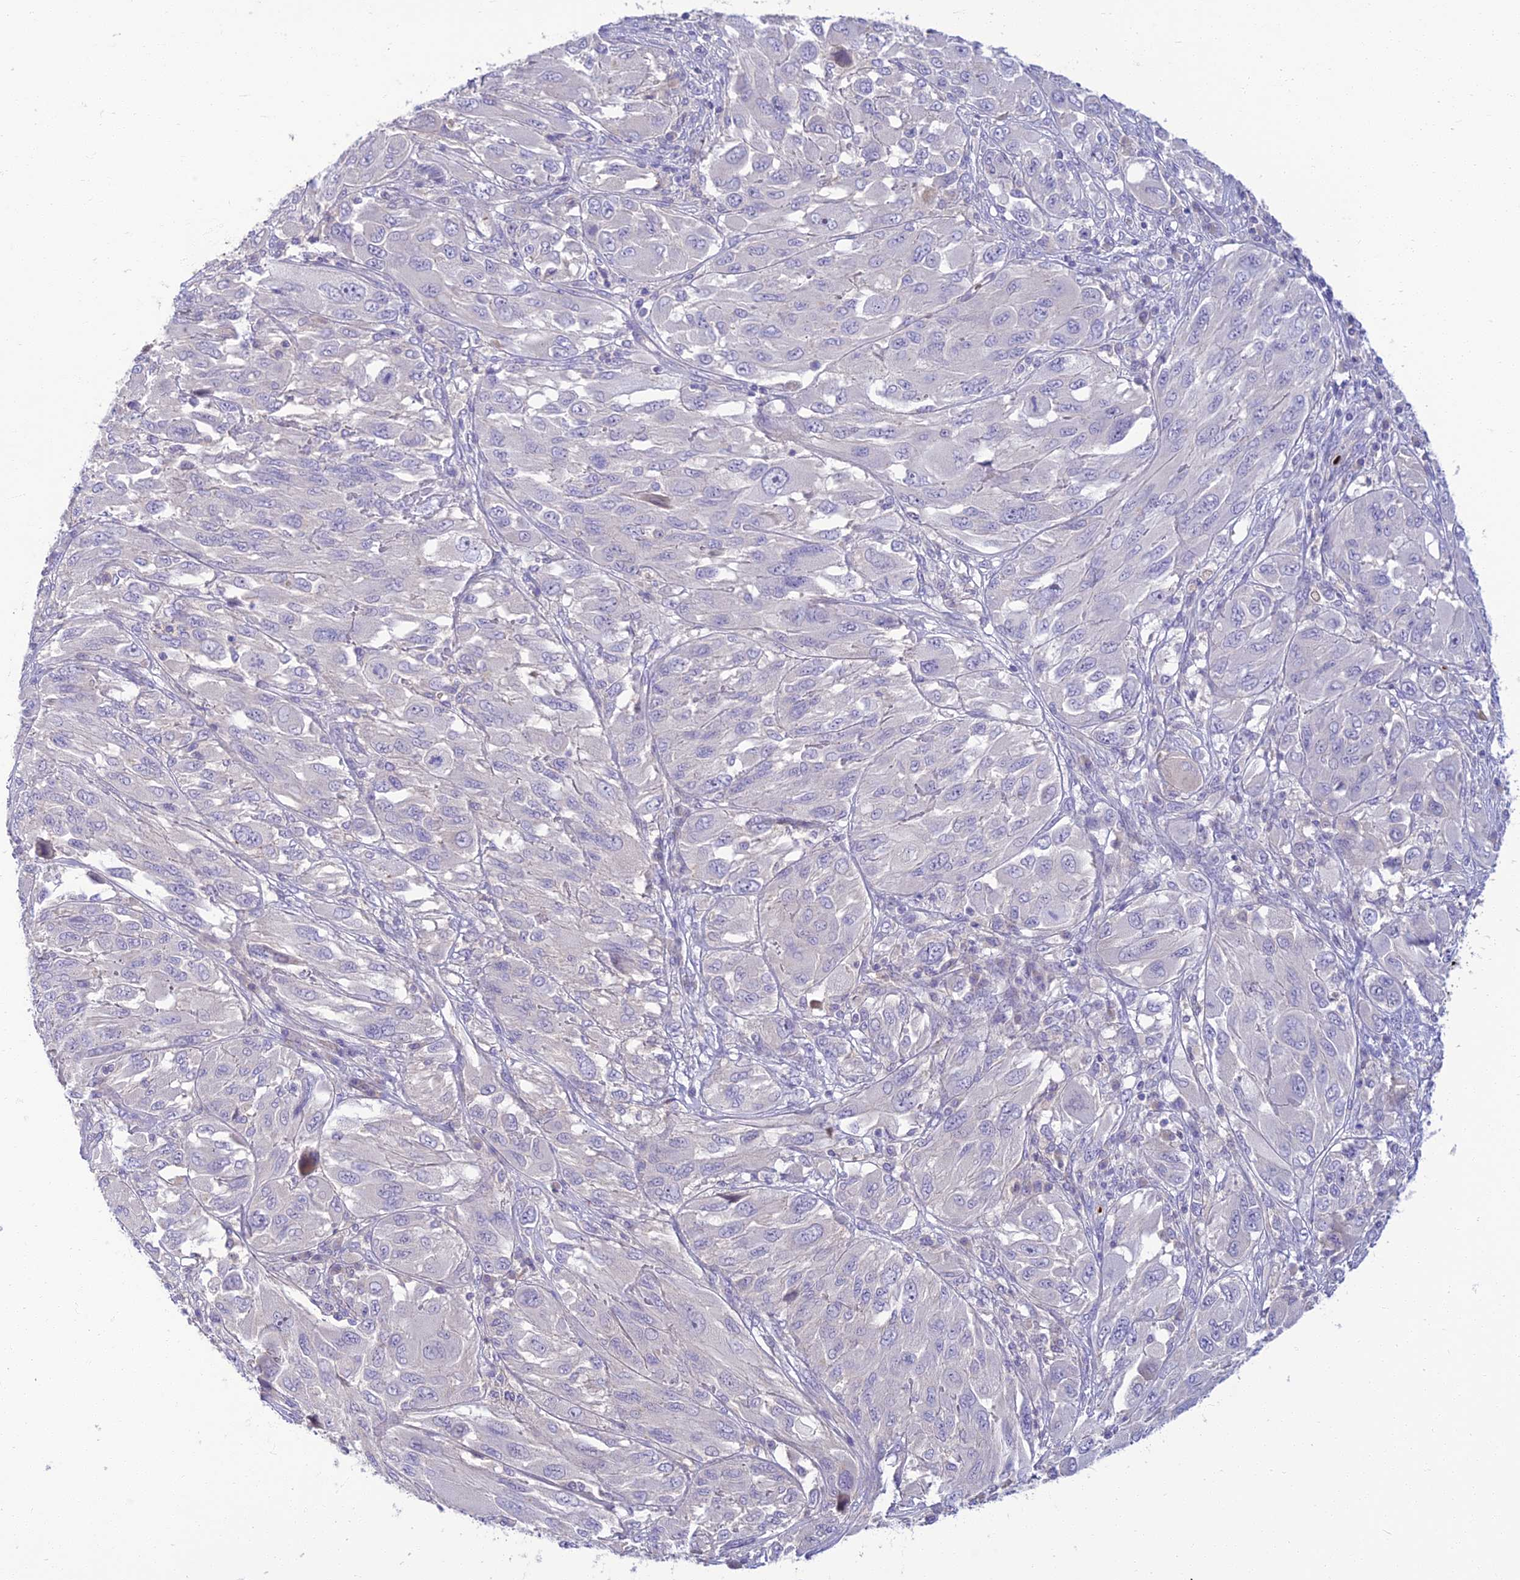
{"staining": {"intensity": "negative", "quantity": "none", "location": "none"}, "tissue": "melanoma", "cell_type": "Tumor cells", "image_type": "cancer", "snomed": [{"axis": "morphology", "description": "Malignant melanoma, NOS"}, {"axis": "topography", "description": "Skin"}], "caption": "Tumor cells show no significant protein expression in melanoma. (DAB (3,3'-diaminobenzidine) immunohistochemistry visualized using brightfield microscopy, high magnification).", "gene": "CLIP4", "patient": {"sex": "female", "age": 91}}